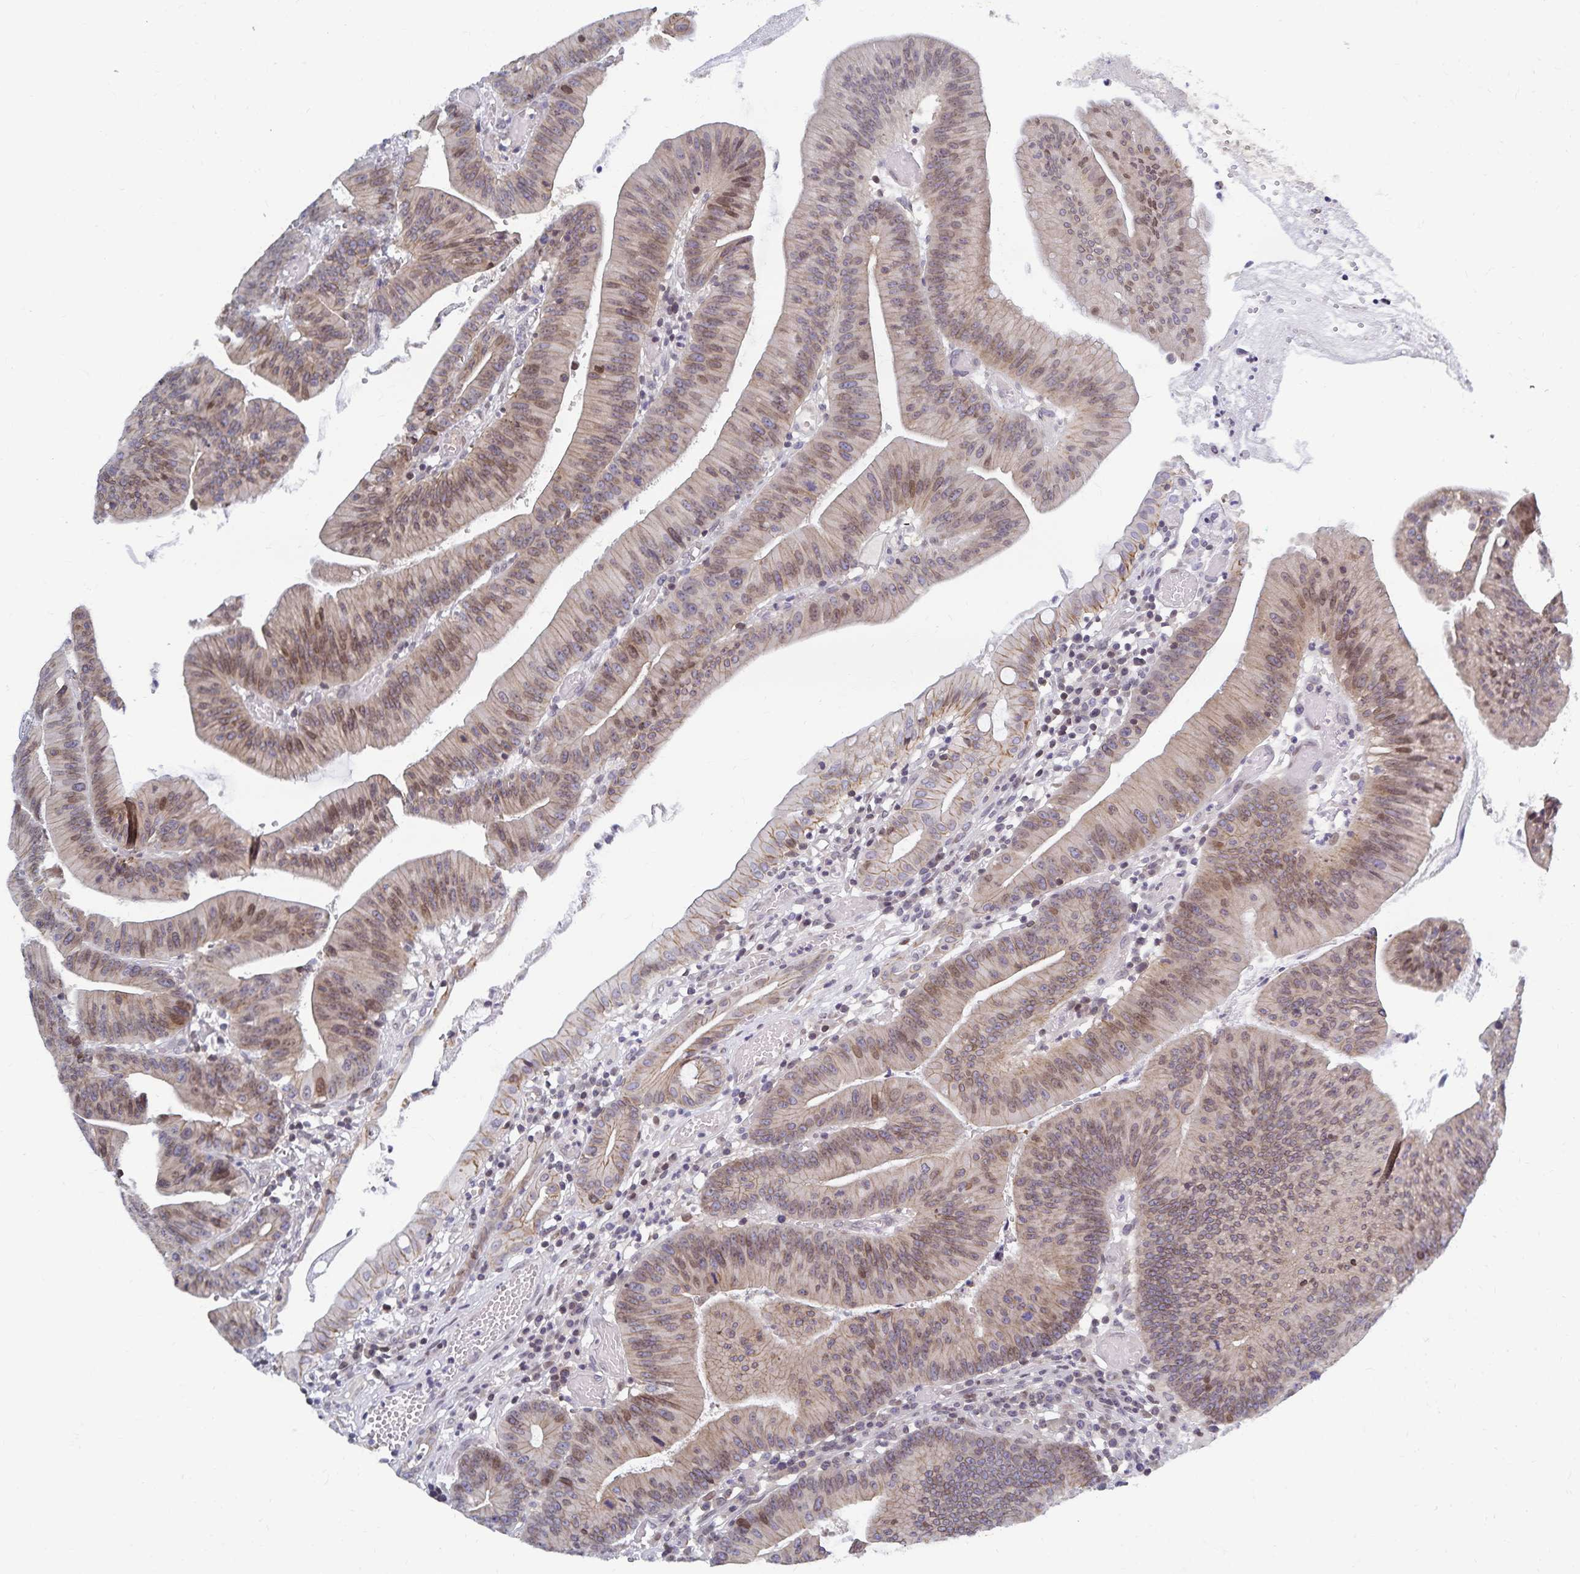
{"staining": {"intensity": "weak", "quantity": "25%-75%", "location": "cytoplasmic/membranous,nuclear"}, "tissue": "colorectal cancer", "cell_type": "Tumor cells", "image_type": "cancer", "snomed": [{"axis": "morphology", "description": "Adenocarcinoma, NOS"}, {"axis": "topography", "description": "Colon"}], "caption": "Immunohistochemical staining of adenocarcinoma (colorectal) demonstrates weak cytoplasmic/membranous and nuclear protein staining in approximately 25%-75% of tumor cells. The staining is performed using DAB (3,3'-diaminobenzidine) brown chromogen to label protein expression. The nuclei are counter-stained blue using hematoxylin.", "gene": "RAB9B", "patient": {"sex": "female", "age": 78}}